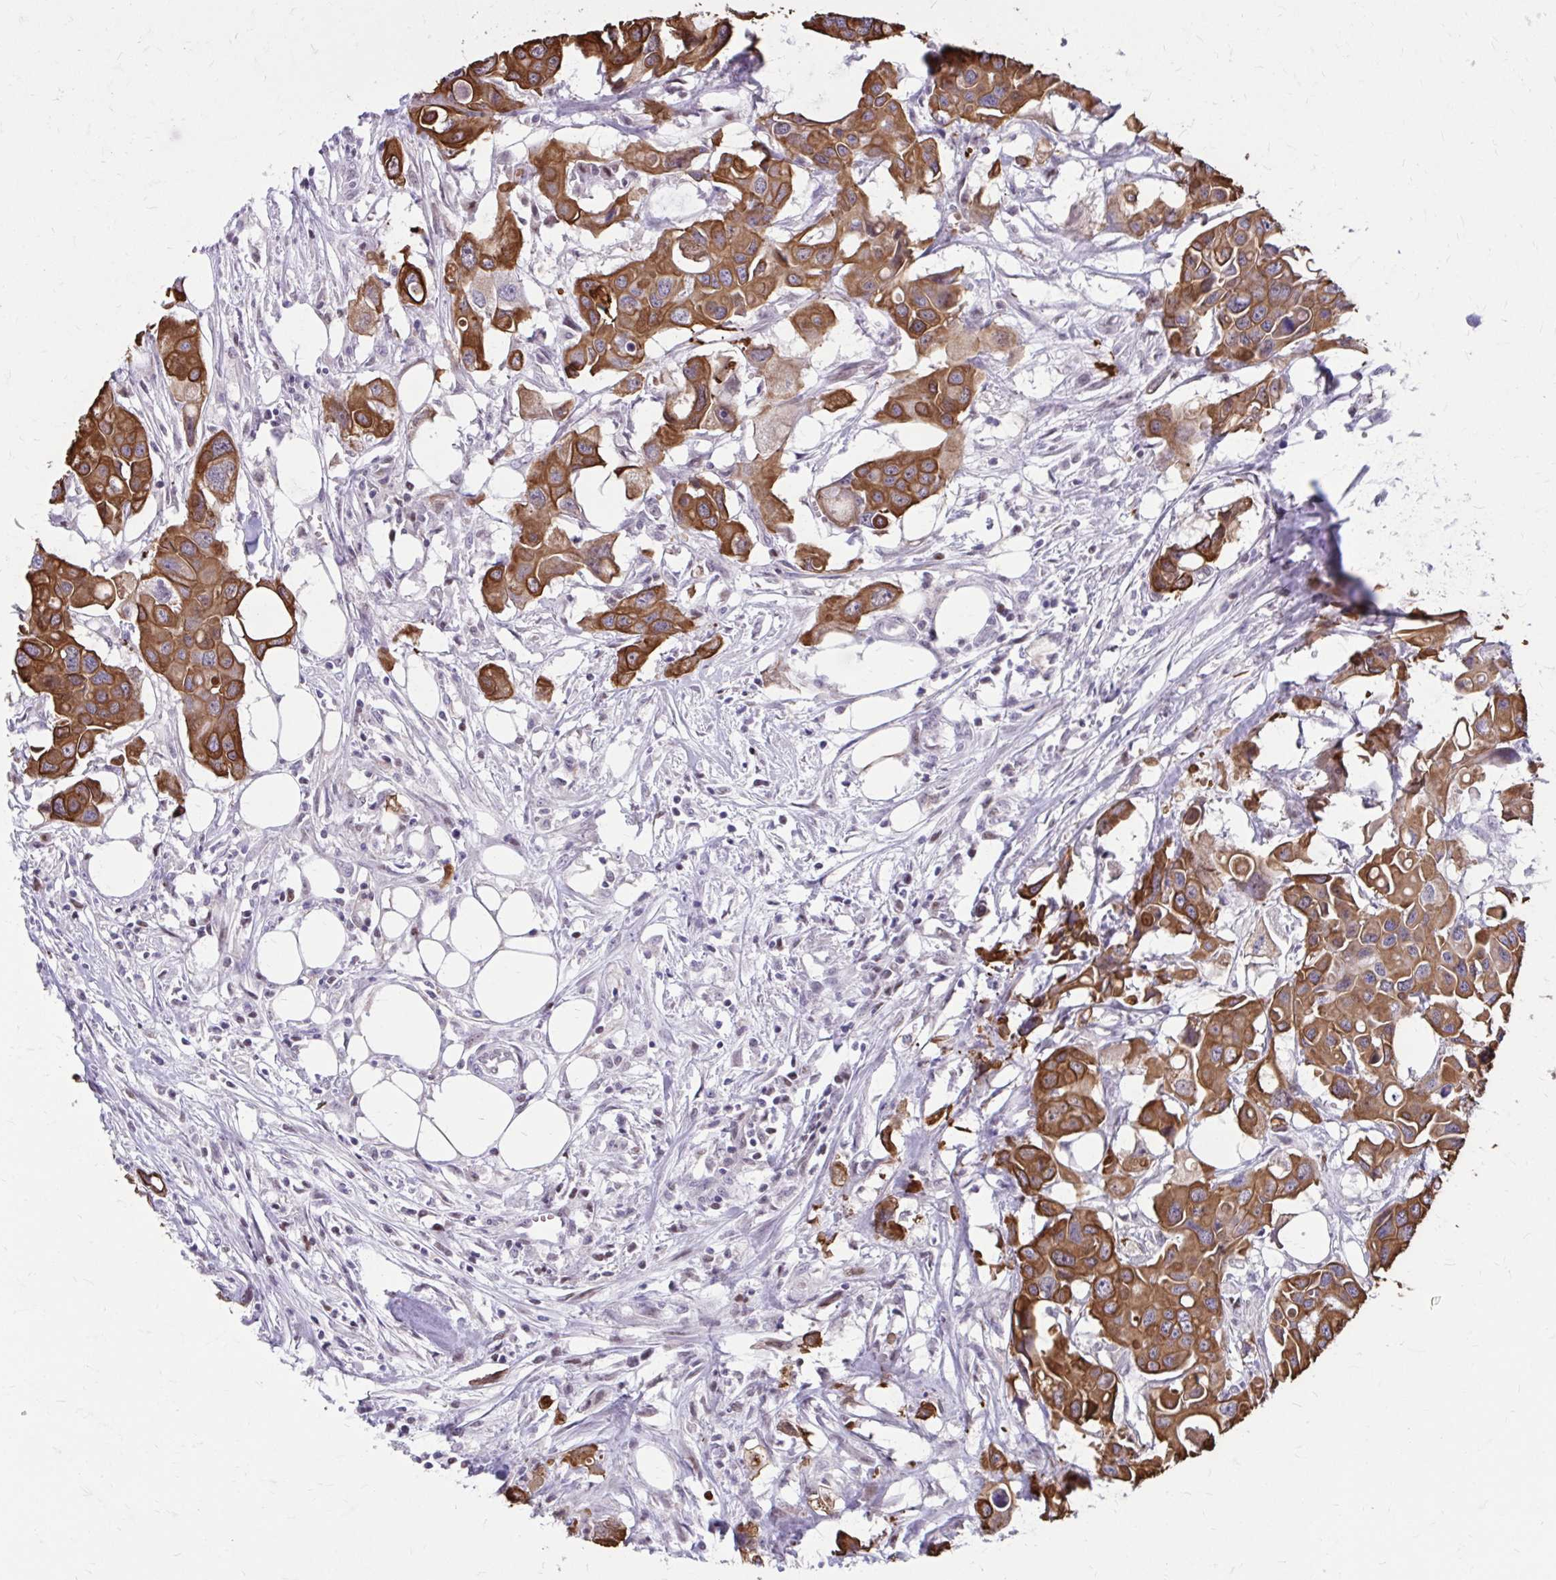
{"staining": {"intensity": "moderate", "quantity": ">75%", "location": "cytoplasmic/membranous"}, "tissue": "colorectal cancer", "cell_type": "Tumor cells", "image_type": "cancer", "snomed": [{"axis": "morphology", "description": "Adenocarcinoma, NOS"}, {"axis": "topography", "description": "Colon"}], "caption": "Colorectal cancer (adenocarcinoma) stained with IHC shows moderate cytoplasmic/membranous expression in approximately >75% of tumor cells.", "gene": "ANKRD30B", "patient": {"sex": "male", "age": 77}}